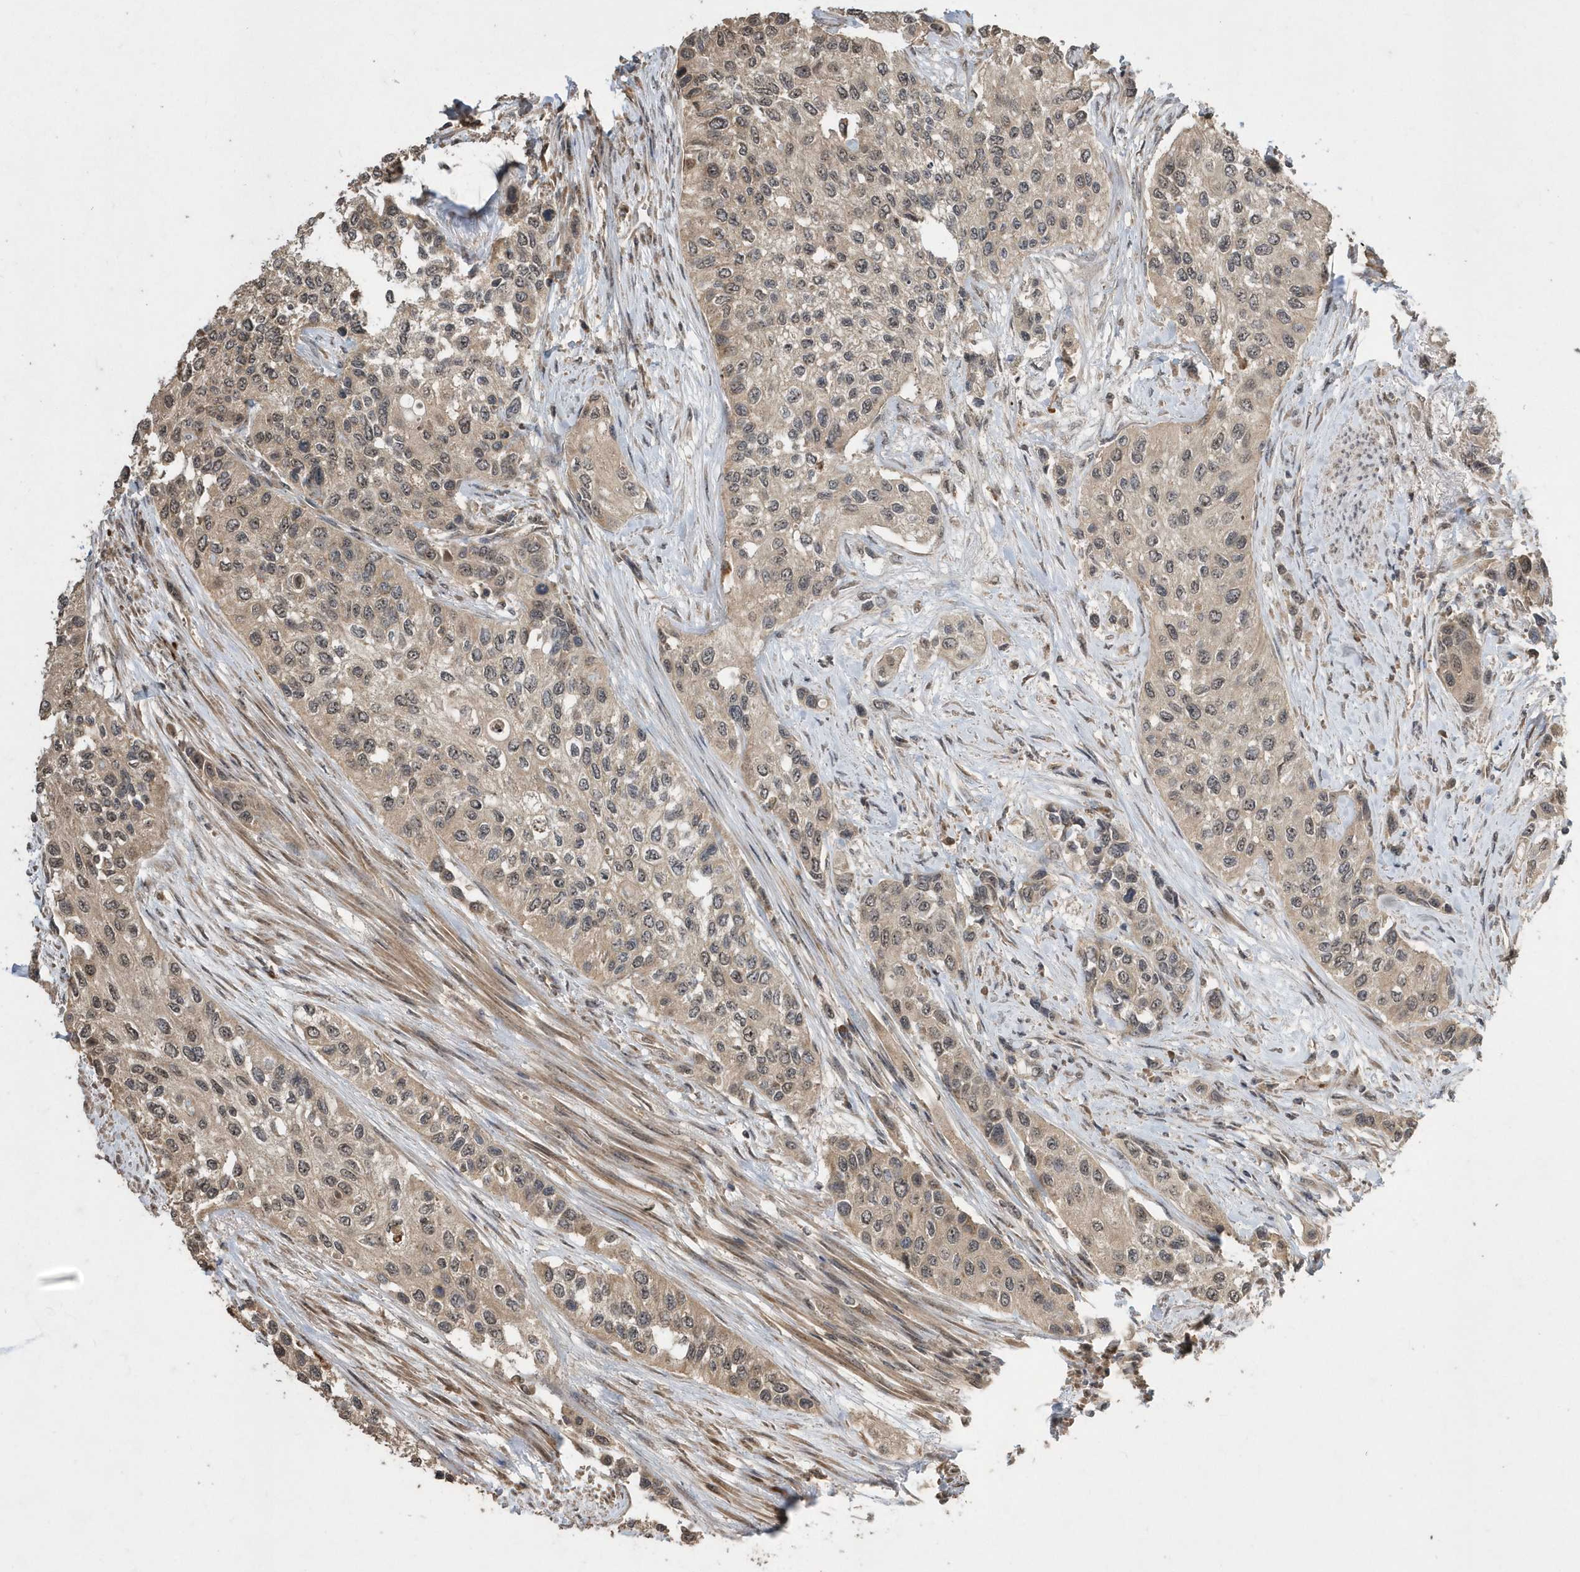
{"staining": {"intensity": "weak", "quantity": "25%-75%", "location": "cytoplasmic/membranous,nuclear"}, "tissue": "urothelial cancer", "cell_type": "Tumor cells", "image_type": "cancer", "snomed": [{"axis": "morphology", "description": "Normal tissue, NOS"}, {"axis": "morphology", "description": "Urothelial carcinoma, High grade"}, {"axis": "topography", "description": "Vascular tissue"}, {"axis": "topography", "description": "Urinary bladder"}], "caption": "About 25%-75% of tumor cells in human urothelial cancer reveal weak cytoplasmic/membranous and nuclear protein expression as visualized by brown immunohistochemical staining.", "gene": "WASHC5", "patient": {"sex": "female", "age": 56}}